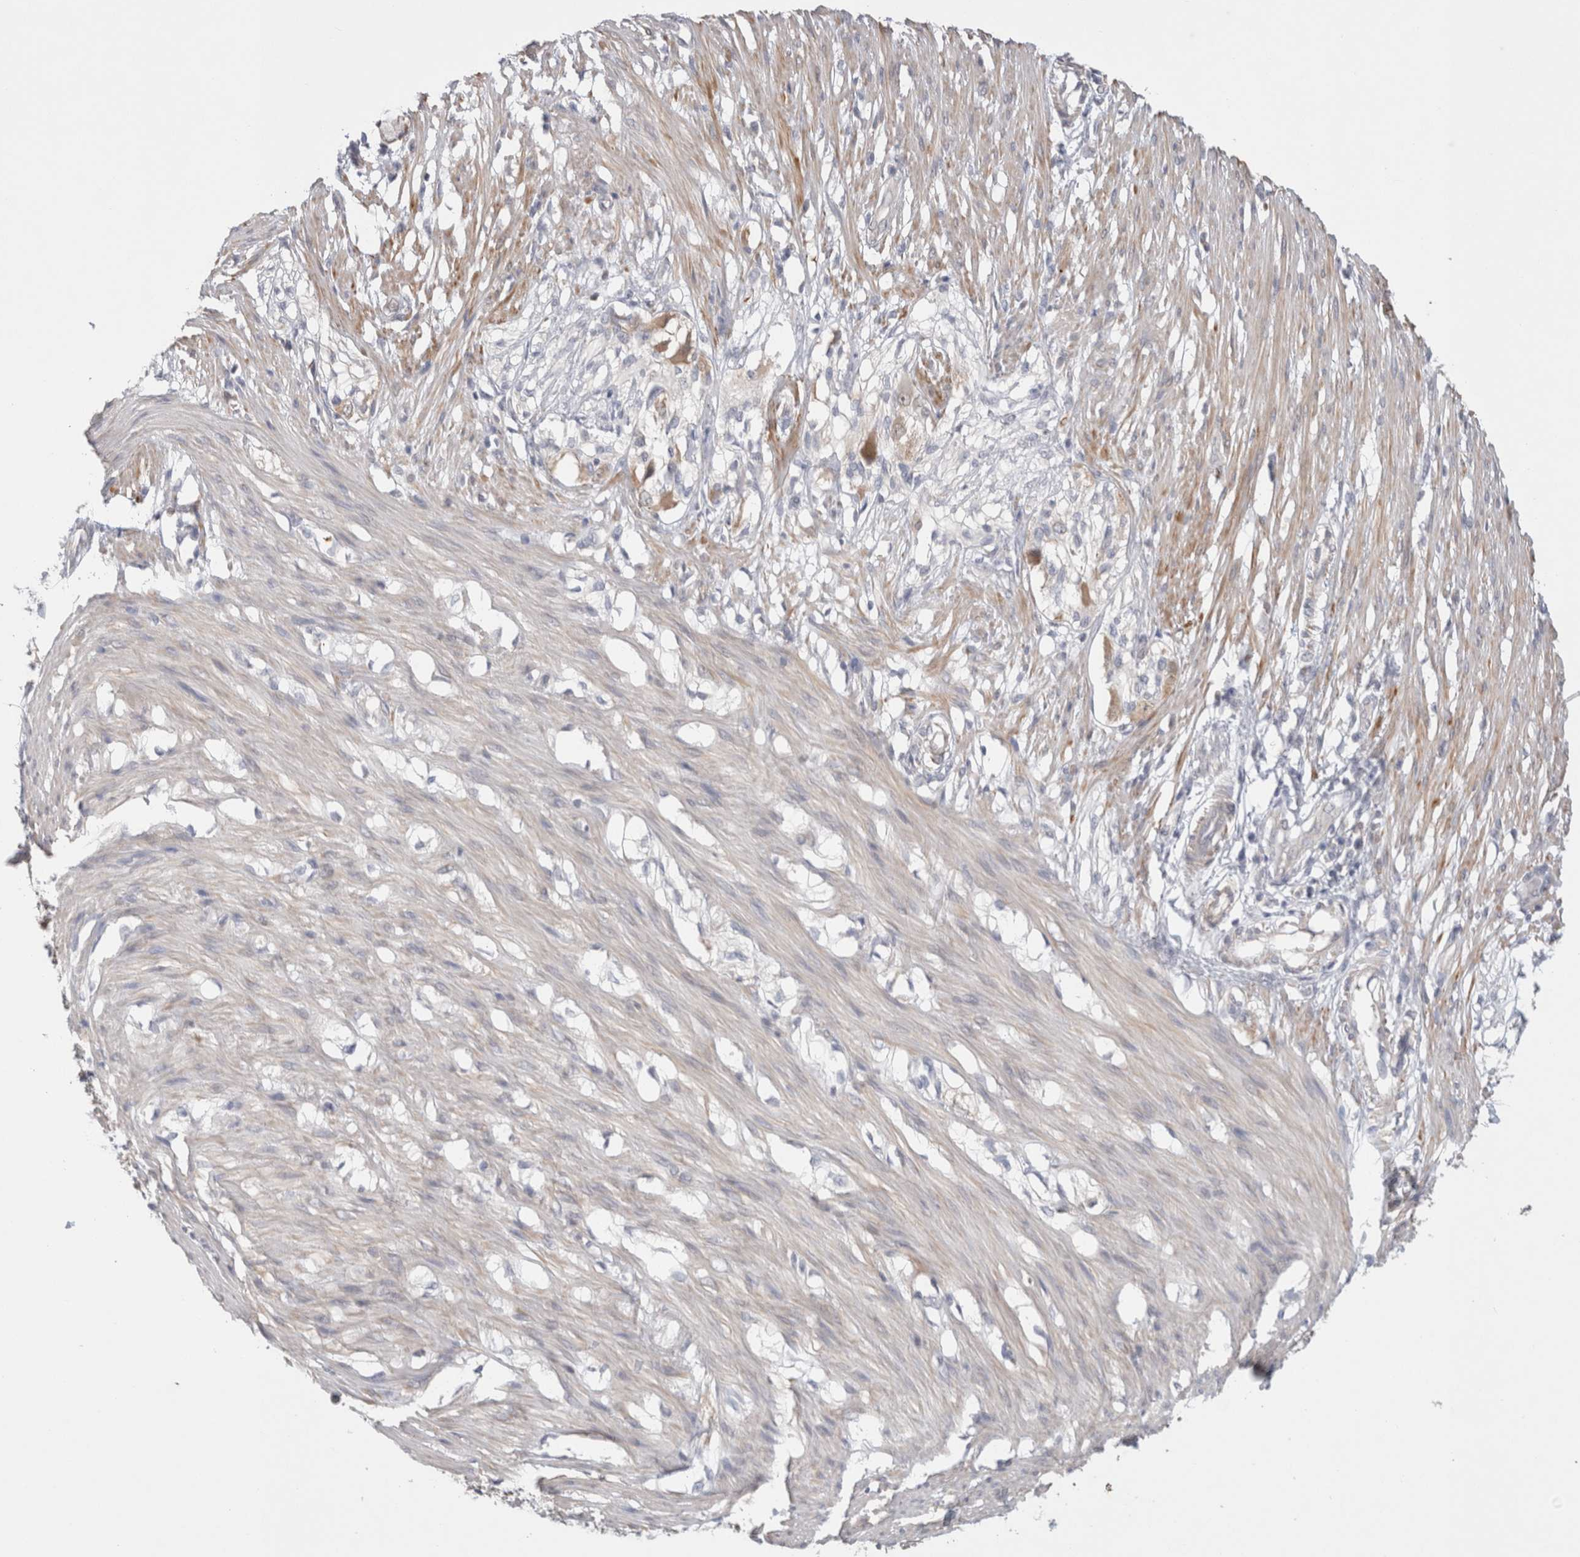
{"staining": {"intensity": "moderate", "quantity": "25%-75%", "location": "cytoplasmic/membranous"}, "tissue": "smooth muscle", "cell_type": "Smooth muscle cells", "image_type": "normal", "snomed": [{"axis": "morphology", "description": "Normal tissue, NOS"}, {"axis": "morphology", "description": "Adenocarcinoma, NOS"}, {"axis": "topography", "description": "Smooth muscle"}, {"axis": "topography", "description": "Colon"}], "caption": "Benign smooth muscle demonstrates moderate cytoplasmic/membranous positivity in about 25%-75% of smooth muscle cells, visualized by immunohistochemistry.", "gene": "NDOR1", "patient": {"sex": "male", "age": 14}}